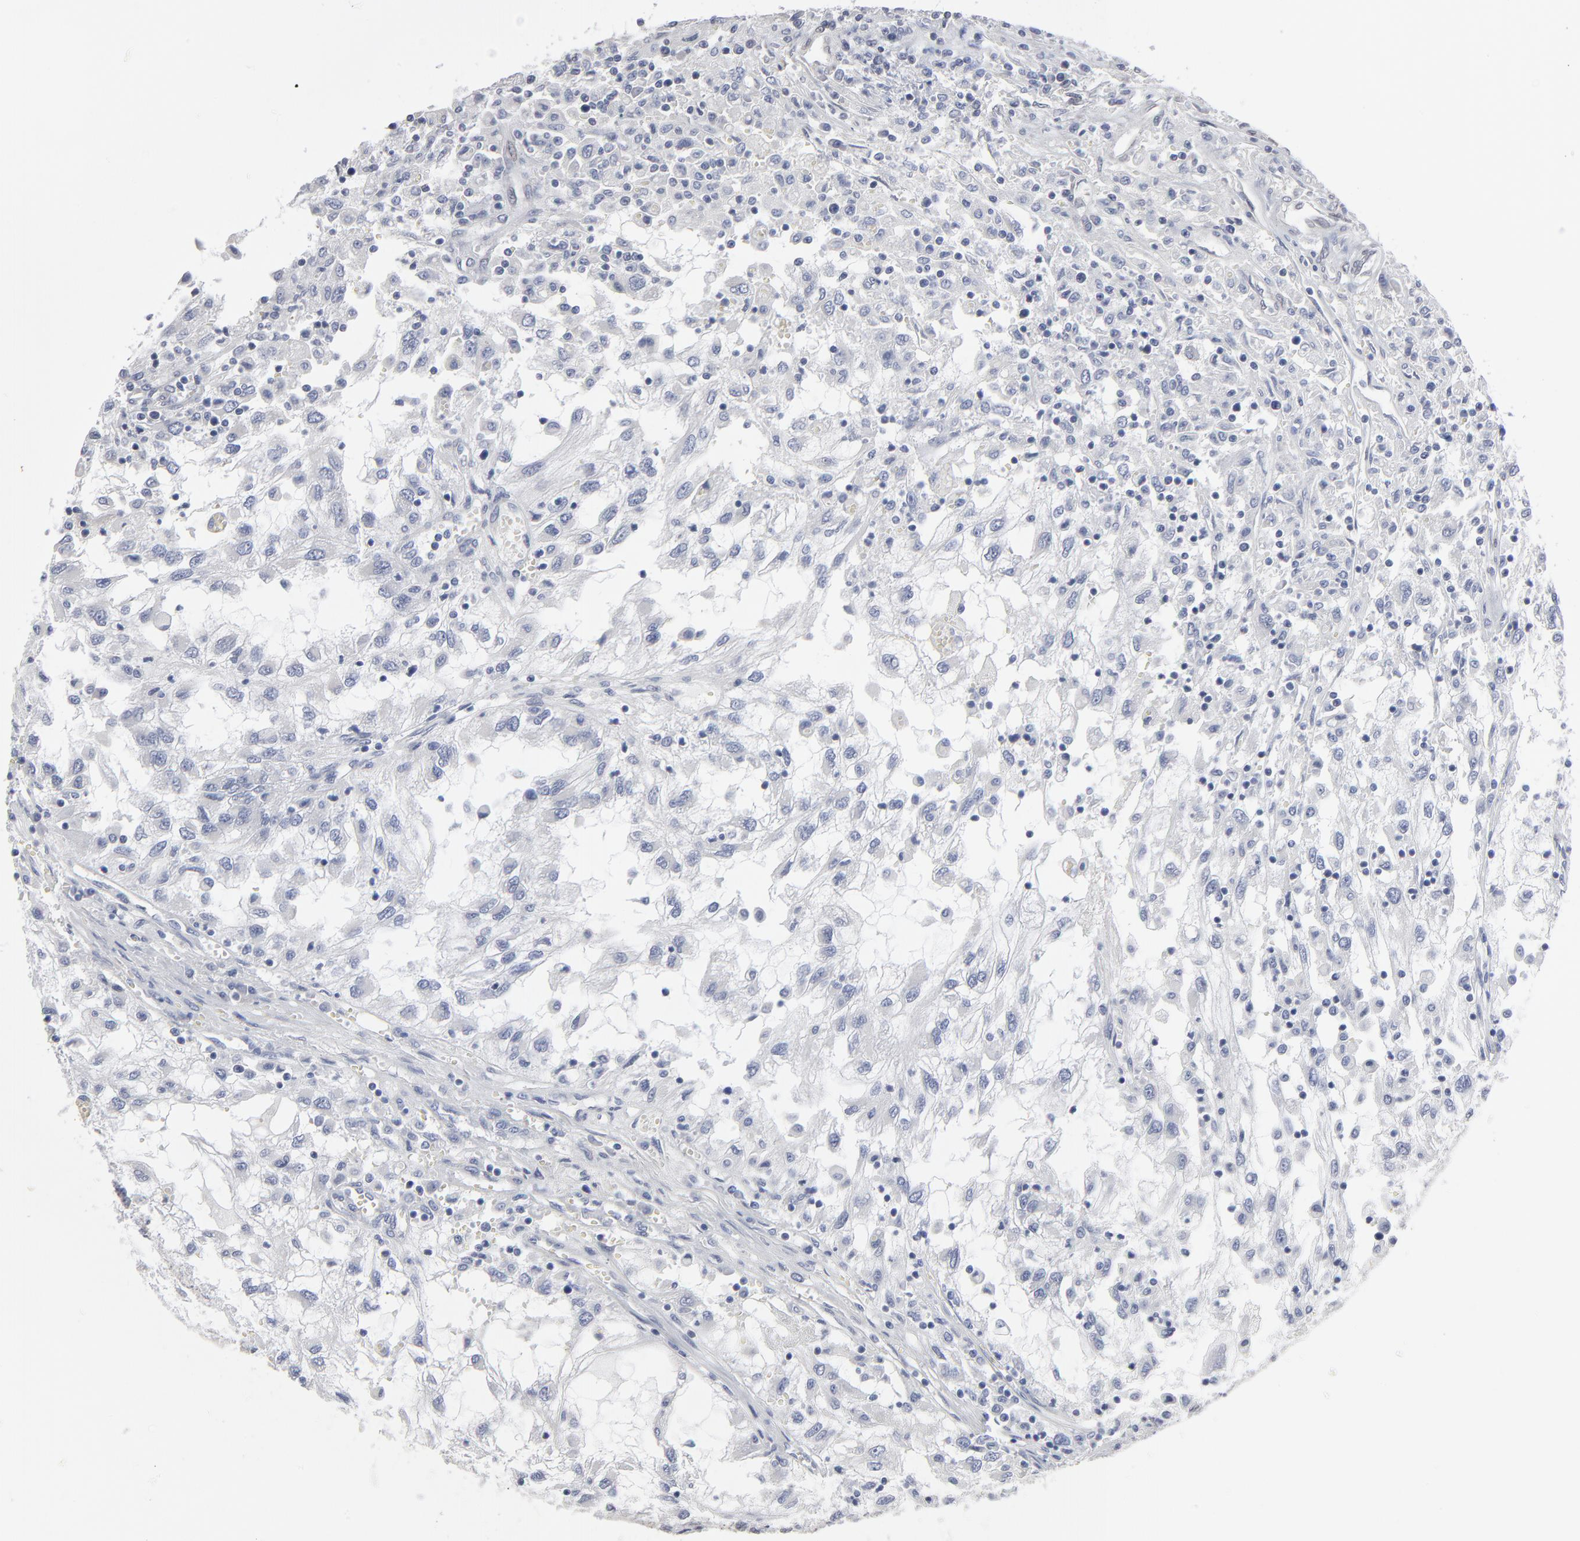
{"staining": {"intensity": "negative", "quantity": "none", "location": "none"}, "tissue": "renal cancer", "cell_type": "Tumor cells", "image_type": "cancer", "snomed": [{"axis": "morphology", "description": "Normal tissue, NOS"}, {"axis": "morphology", "description": "Adenocarcinoma, NOS"}, {"axis": "topography", "description": "Kidney"}], "caption": "Adenocarcinoma (renal) stained for a protein using IHC reveals no expression tumor cells.", "gene": "SYNE2", "patient": {"sex": "male", "age": 71}}